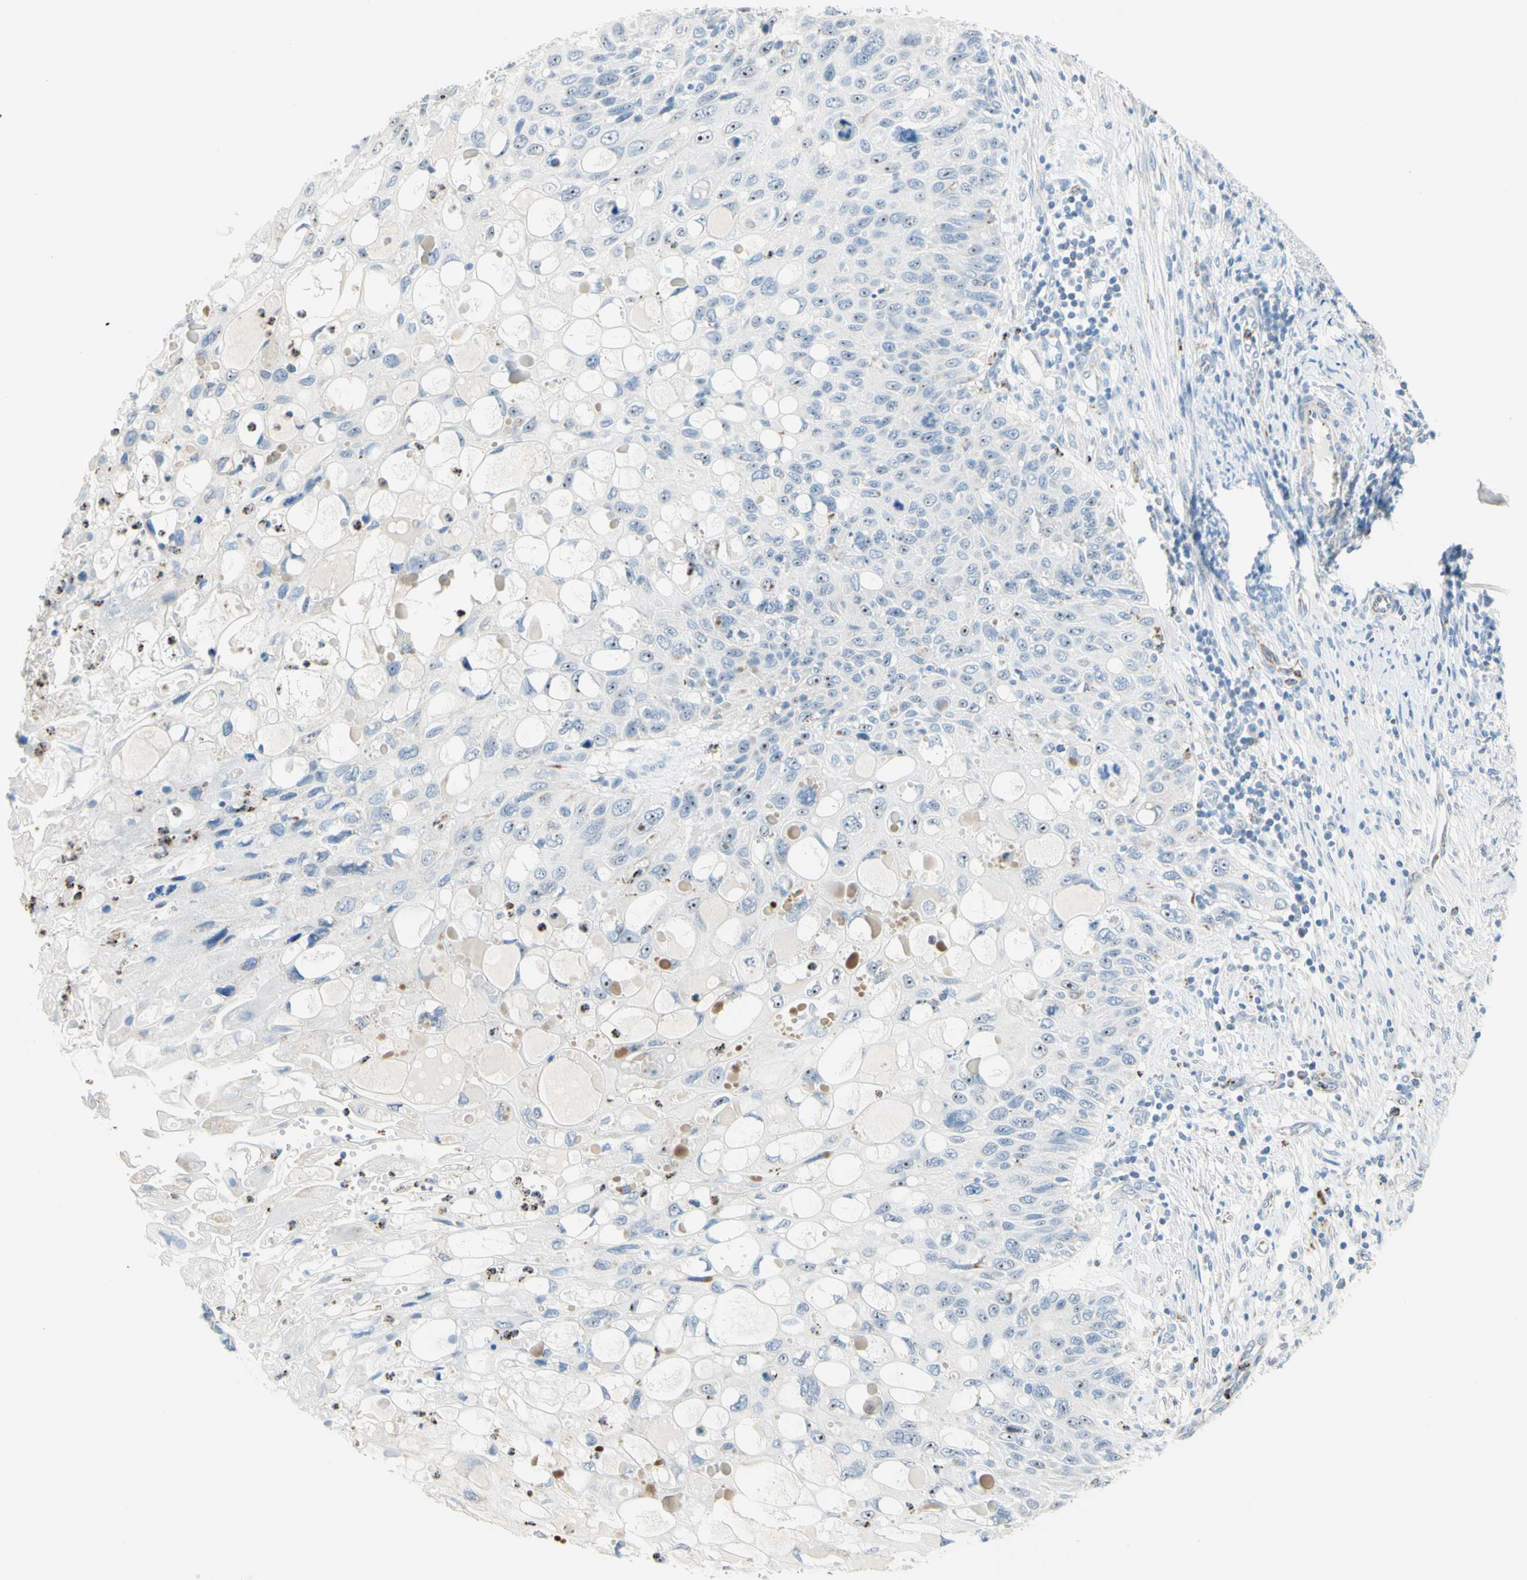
{"staining": {"intensity": "moderate", "quantity": "<25%", "location": "nuclear"}, "tissue": "cervical cancer", "cell_type": "Tumor cells", "image_type": "cancer", "snomed": [{"axis": "morphology", "description": "Squamous cell carcinoma, NOS"}, {"axis": "topography", "description": "Cervix"}], "caption": "Cervical squamous cell carcinoma was stained to show a protein in brown. There is low levels of moderate nuclear positivity in about <25% of tumor cells. The staining is performed using DAB (3,3'-diaminobenzidine) brown chromogen to label protein expression. The nuclei are counter-stained blue using hematoxylin.", "gene": "CYSLTR1", "patient": {"sex": "female", "age": 70}}